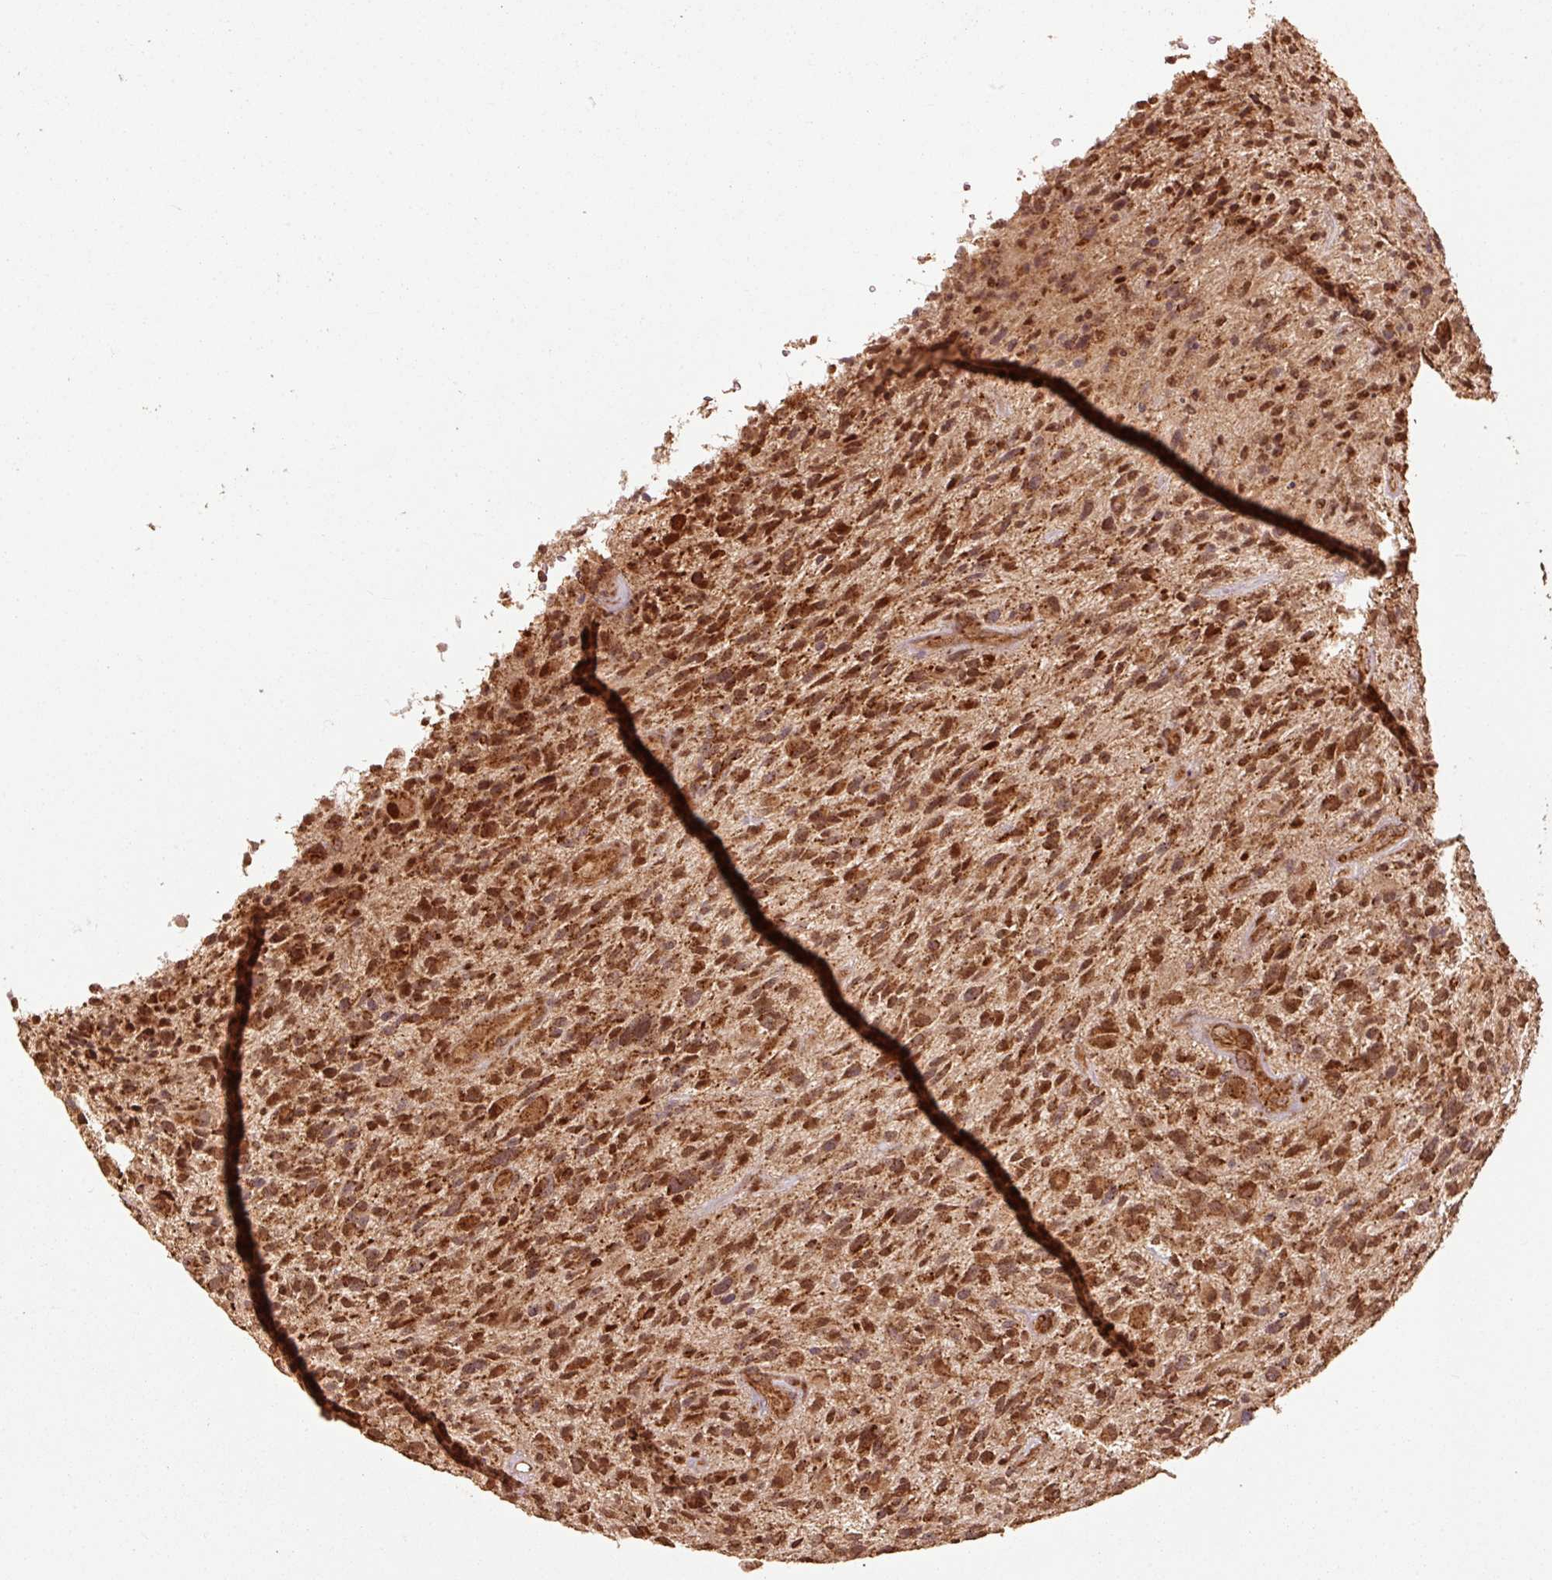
{"staining": {"intensity": "strong", "quantity": ">75%", "location": "cytoplasmic/membranous"}, "tissue": "glioma", "cell_type": "Tumor cells", "image_type": "cancer", "snomed": [{"axis": "morphology", "description": "Glioma, malignant, High grade"}, {"axis": "topography", "description": "Brain"}], "caption": "High-power microscopy captured an IHC histopathology image of malignant high-grade glioma, revealing strong cytoplasmic/membranous positivity in about >75% of tumor cells.", "gene": "MRPL16", "patient": {"sex": "male", "age": 47}}